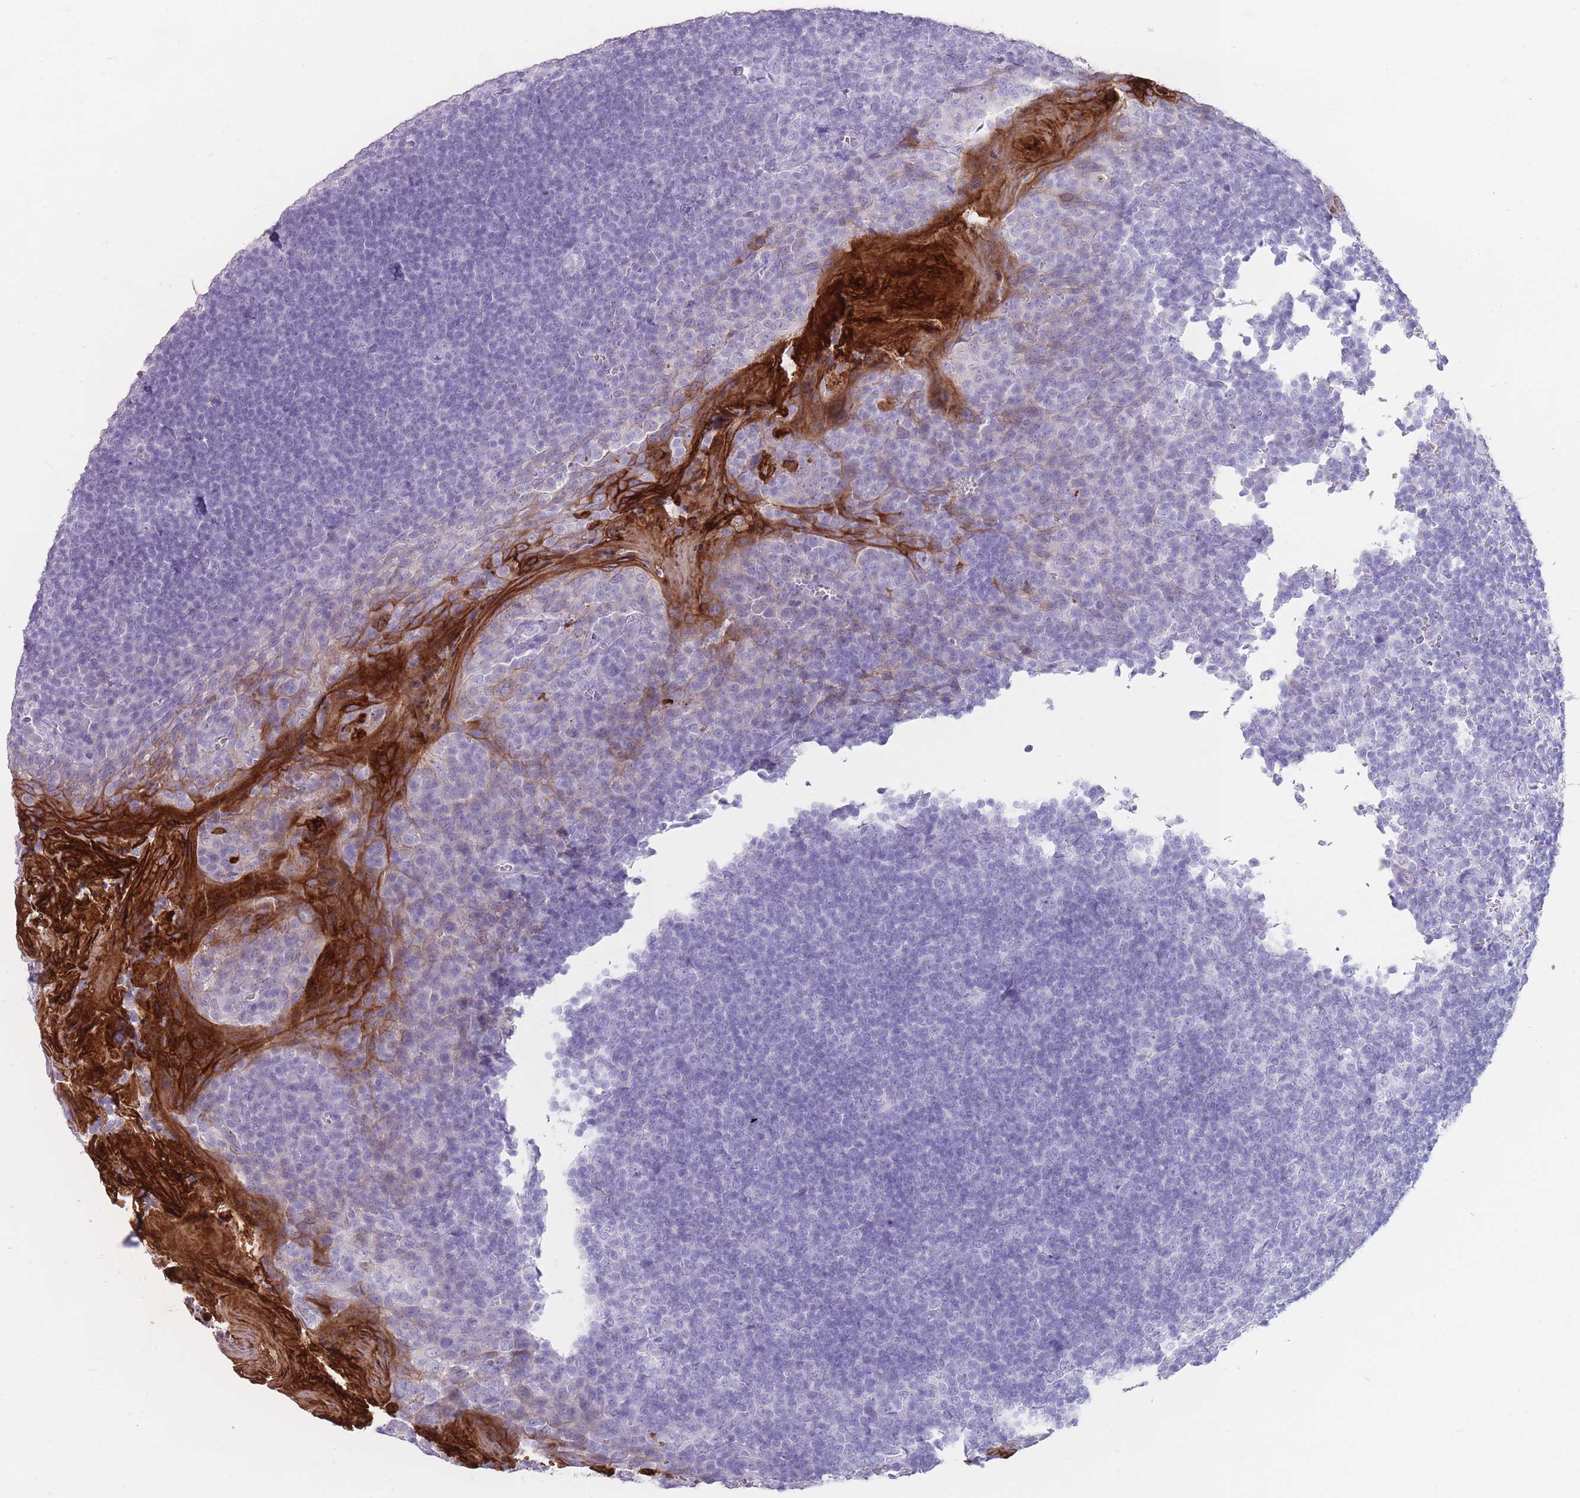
{"staining": {"intensity": "negative", "quantity": "none", "location": "none"}, "tissue": "tonsil", "cell_type": "Germinal center cells", "image_type": "normal", "snomed": [{"axis": "morphology", "description": "Normal tissue, NOS"}, {"axis": "topography", "description": "Tonsil"}], "caption": "DAB (3,3'-diaminobenzidine) immunohistochemical staining of unremarkable tonsil shows no significant staining in germinal center cells.", "gene": "RHBG", "patient": {"sex": "male", "age": 27}}